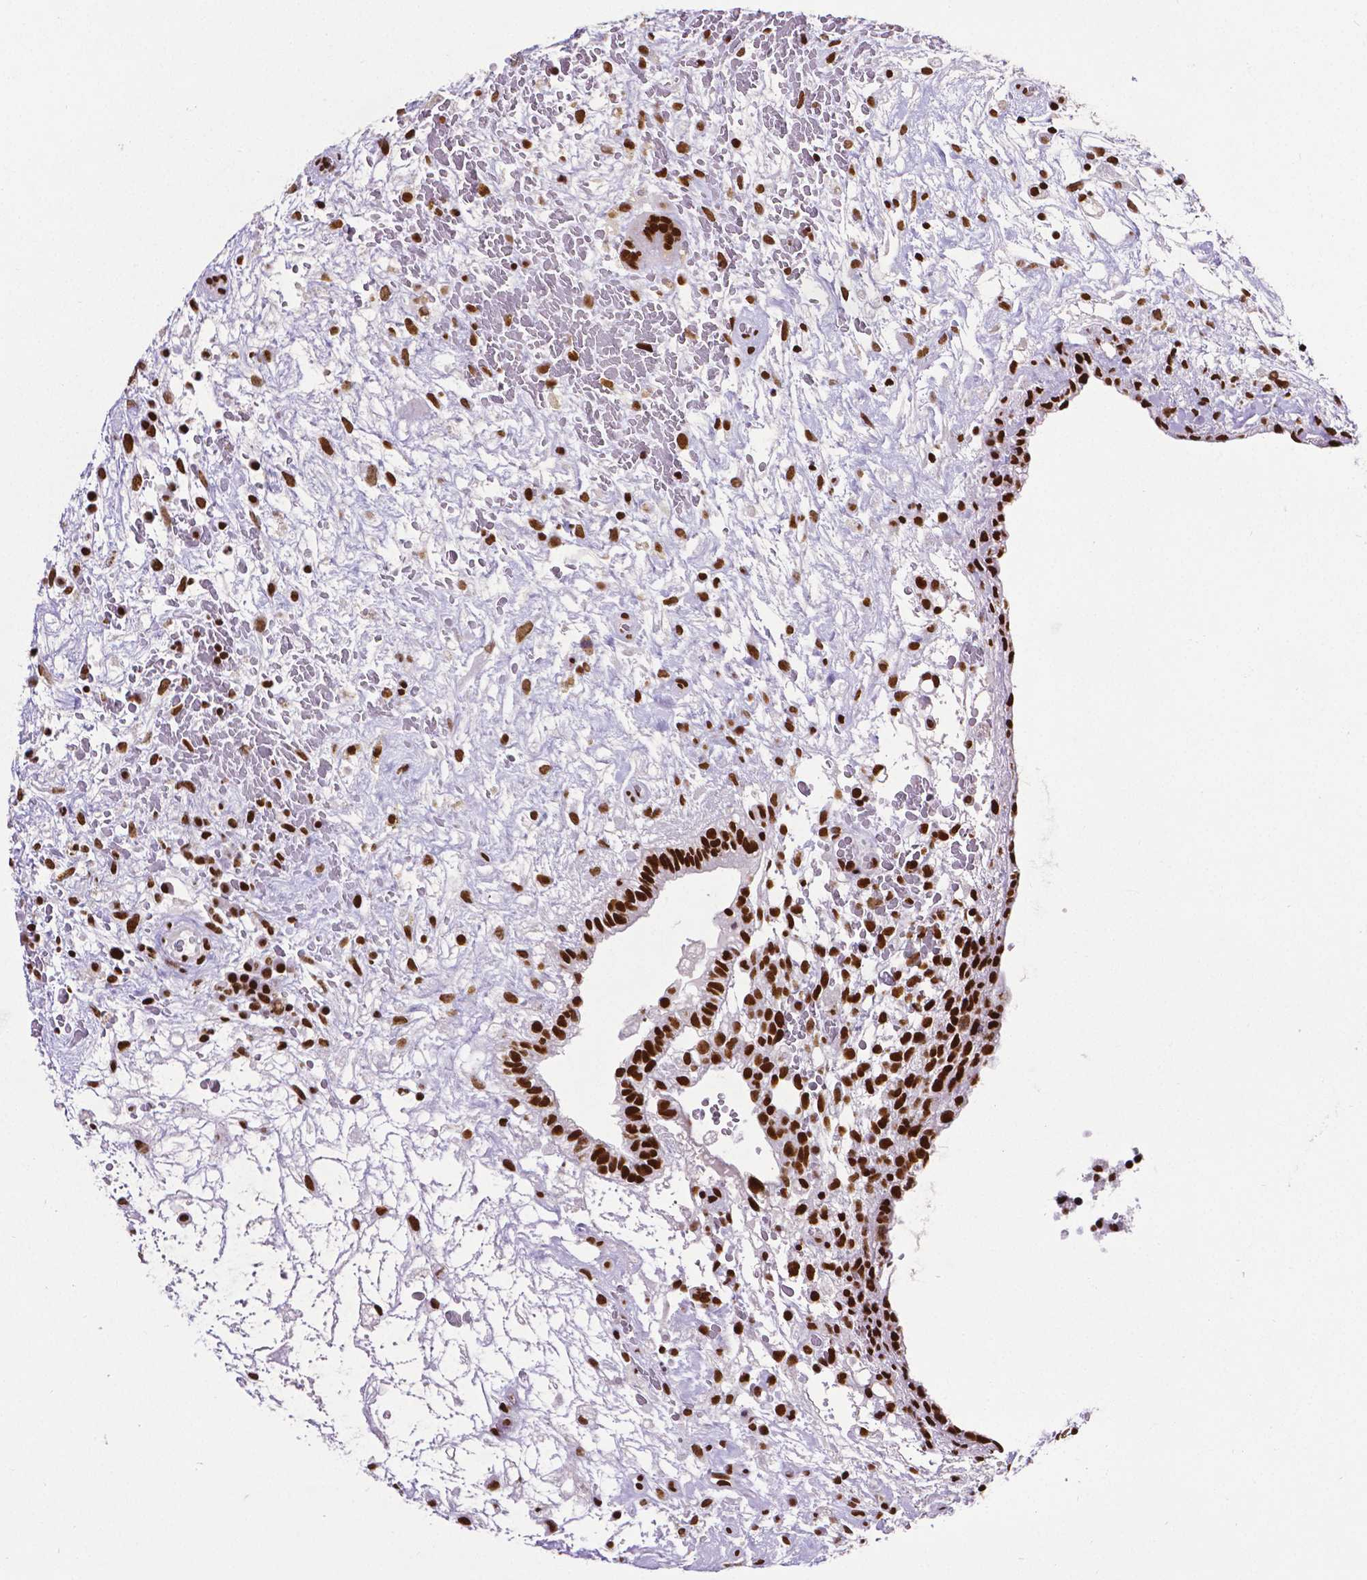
{"staining": {"intensity": "strong", "quantity": ">75%", "location": "nuclear"}, "tissue": "testis cancer", "cell_type": "Tumor cells", "image_type": "cancer", "snomed": [{"axis": "morphology", "description": "Normal tissue, NOS"}, {"axis": "morphology", "description": "Carcinoma, Embryonal, NOS"}, {"axis": "topography", "description": "Testis"}], "caption": "This is an image of immunohistochemistry (IHC) staining of embryonal carcinoma (testis), which shows strong expression in the nuclear of tumor cells.", "gene": "CTCF", "patient": {"sex": "male", "age": 32}}